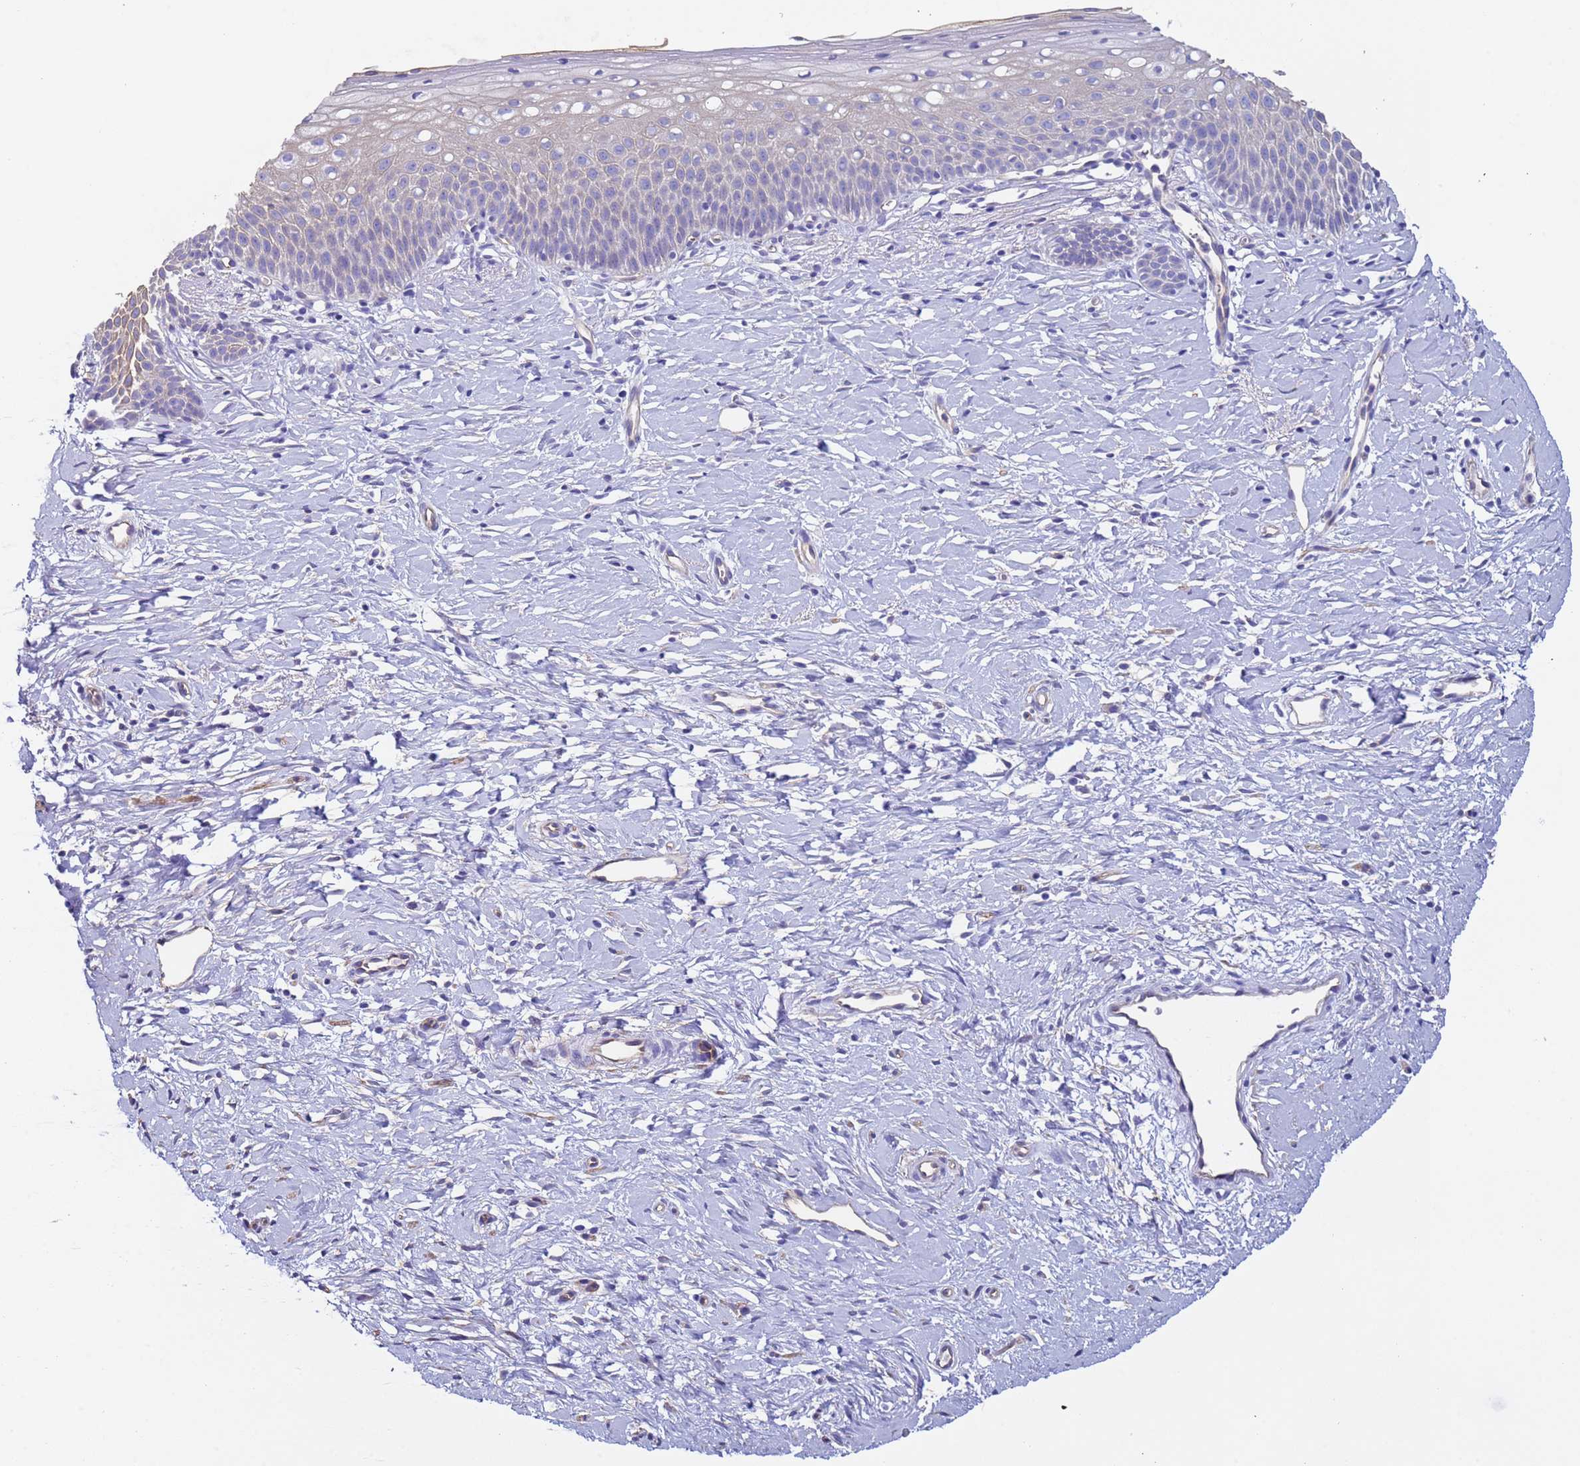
{"staining": {"intensity": "moderate", "quantity": ">75%", "location": "cytoplasmic/membranous"}, "tissue": "cervix", "cell_type": "Glandular cells", "image_type": "normal", "snomed": [{"axis": "morphology", "description": "Normal tissue, NOS"}, {"axis": "topography", "description": "Cervix"}], "caption": "Glandular cells show medium levels of moderate cytoplasmic/membranous expression in approximately >75% of cells in unremarkable cervix. The staining was performed using DAB (3,3'-diaminobenzidine), with brown indicating positive protein expression. Nuclei are stained blue with hematoxylin.", "gene": "ZNF248", "patient": {"sex": "female", "age": 36}}